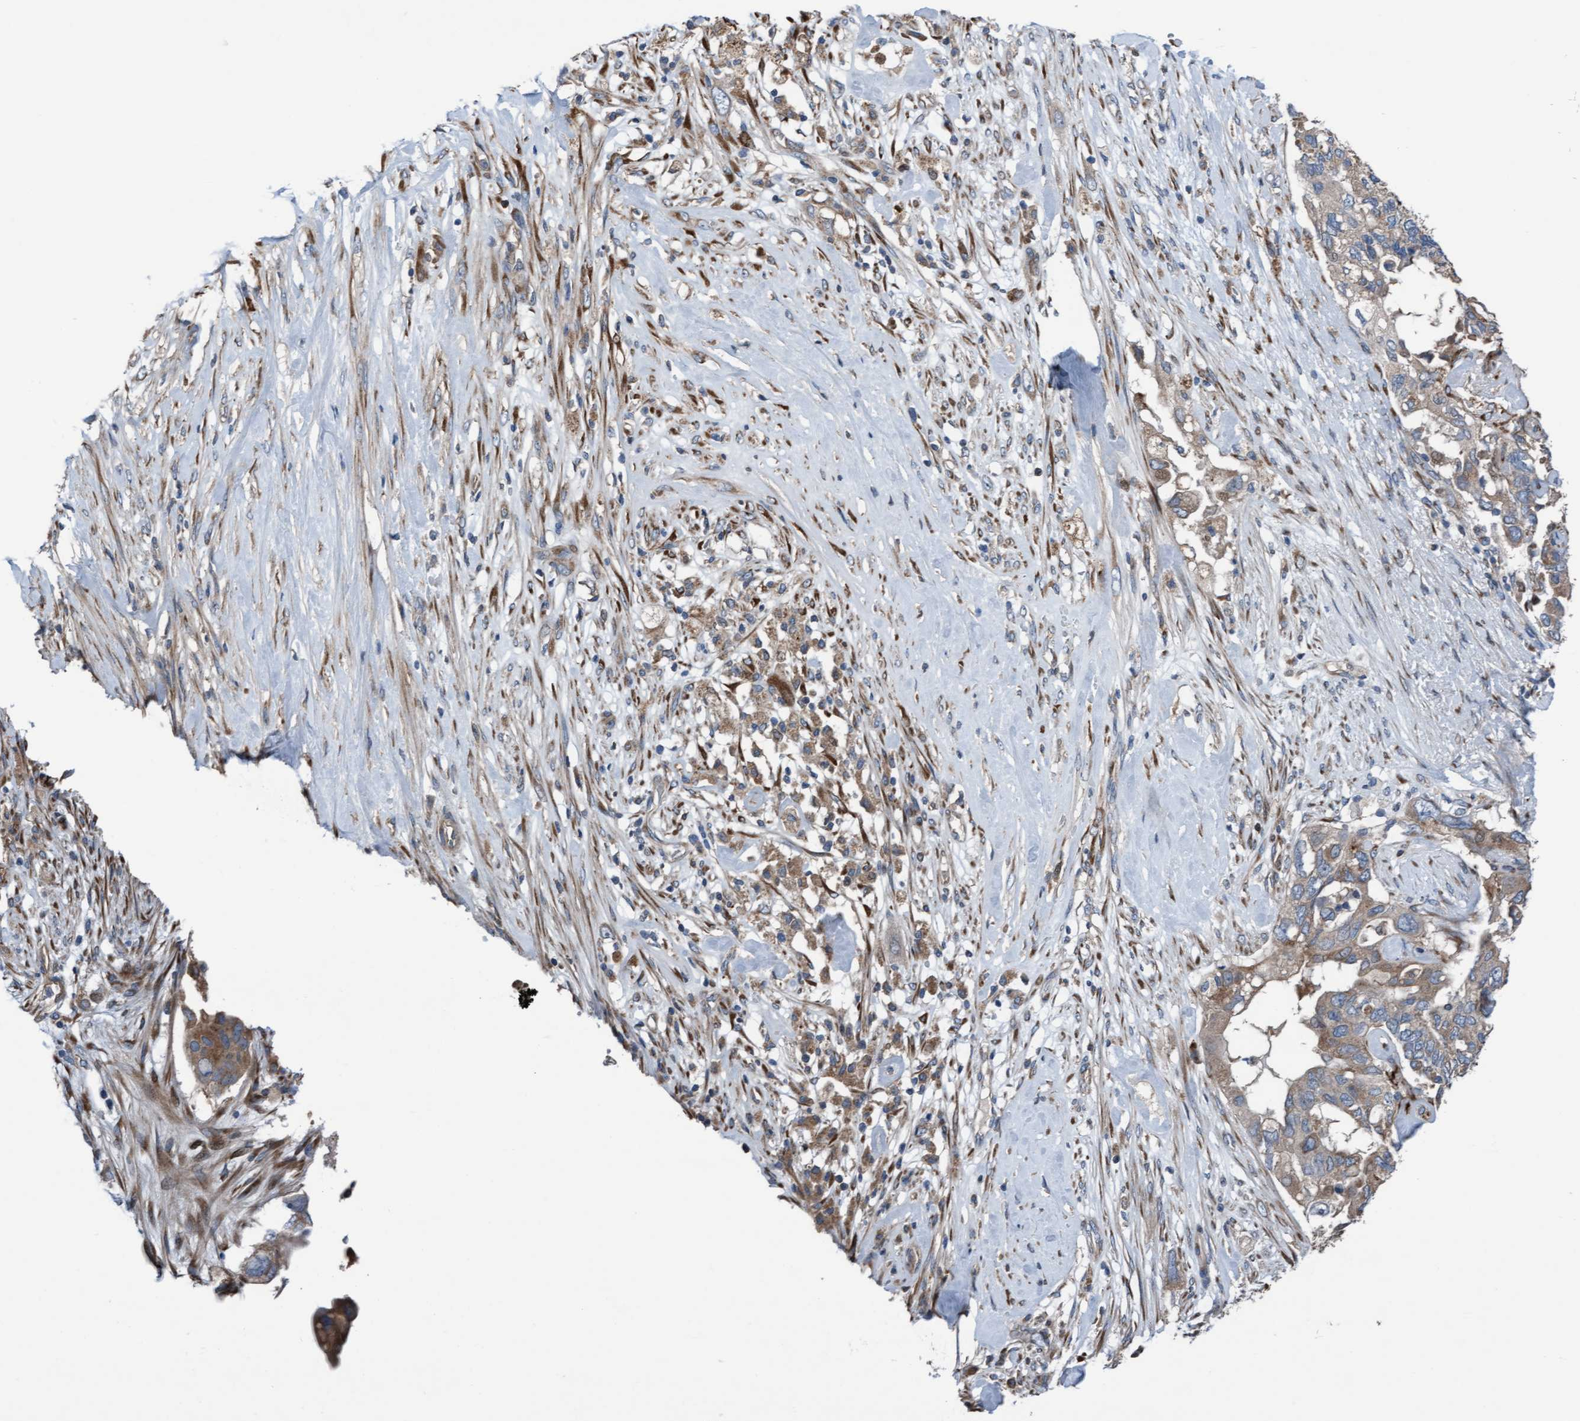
{"staining": {"intensity": "weak", "quantity": ">75%", "location": "cytoplasmic/membranous"}, "tissue": "pancreatic cancer", "cell_type": "Tumor cells", "image_type": "cancer", "snomed": [{"axis": "morphology", "description": "Adenocarcinoma, NOS"}, {"axis": "topography", "description": "Pancreas"}], "caption": "Human pancreatic adenocarcinoma stained for a protein (brown) shows weak cytoplasmic/membranous positive positivity in about >75% of tumor cells.", "gene": "KLHL26", "patient": {"sex": "female", "age": 56}}